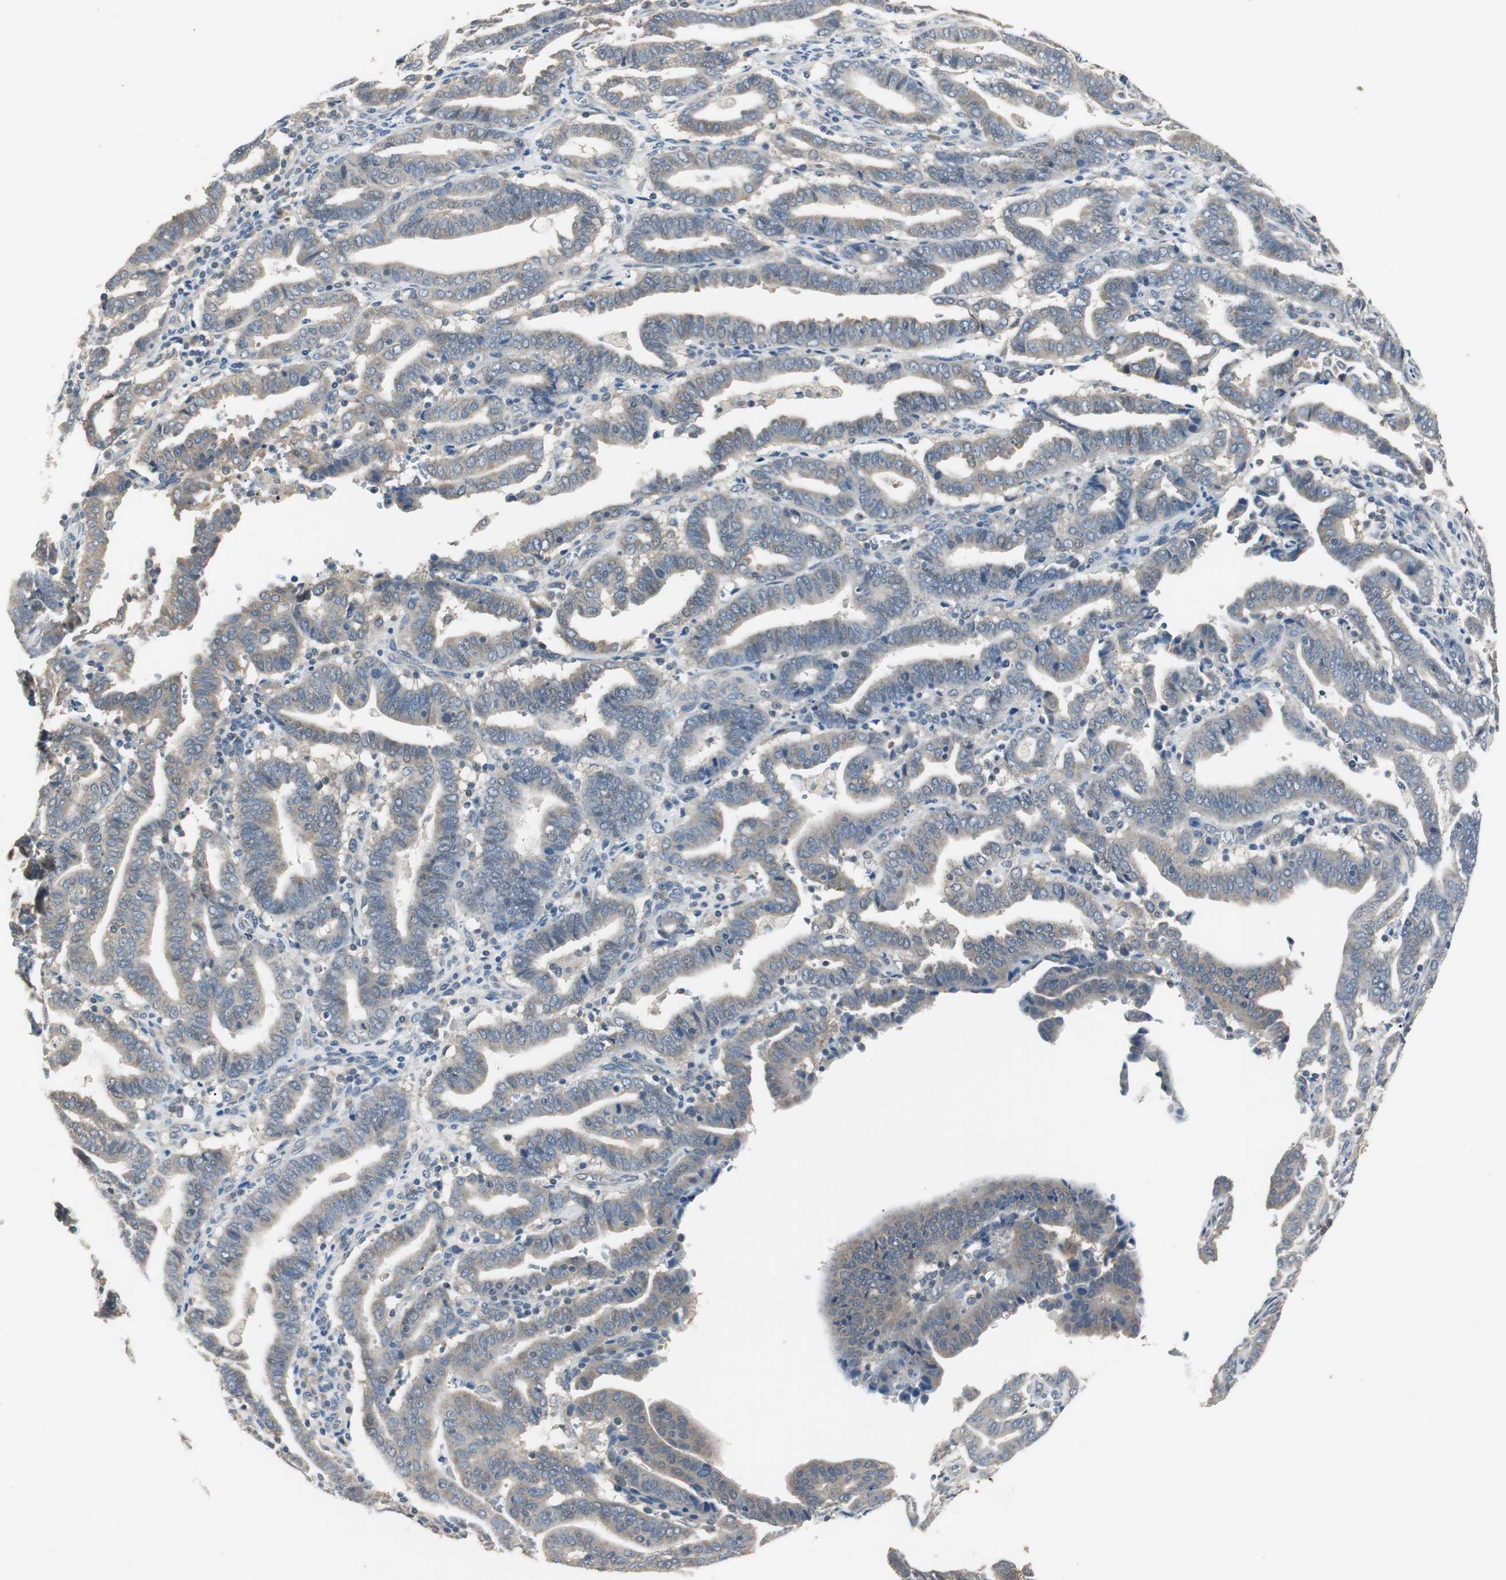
{"staining": {"intensity": "weak", "quantity": "<25%", "location": "cytoplasmic/membranous"}, "tissue": "endometrial cancer", "cell_type": "Tumor cells", "image_type": "cancer", "snomed": [{"axis": "morphology", "description": "Adenocarcinoma, NOS"}, {"axis": "topography", "description": "Uterus"}], "caption": "The photomicrograph reveals no significant staining in tumor cells of endometrial cancer (adenocarcinoma). (IHC, brightfield microscopy, high magnification).", "gene": "PTPRN2", "patient": {"sex": "female", "age": 83}}